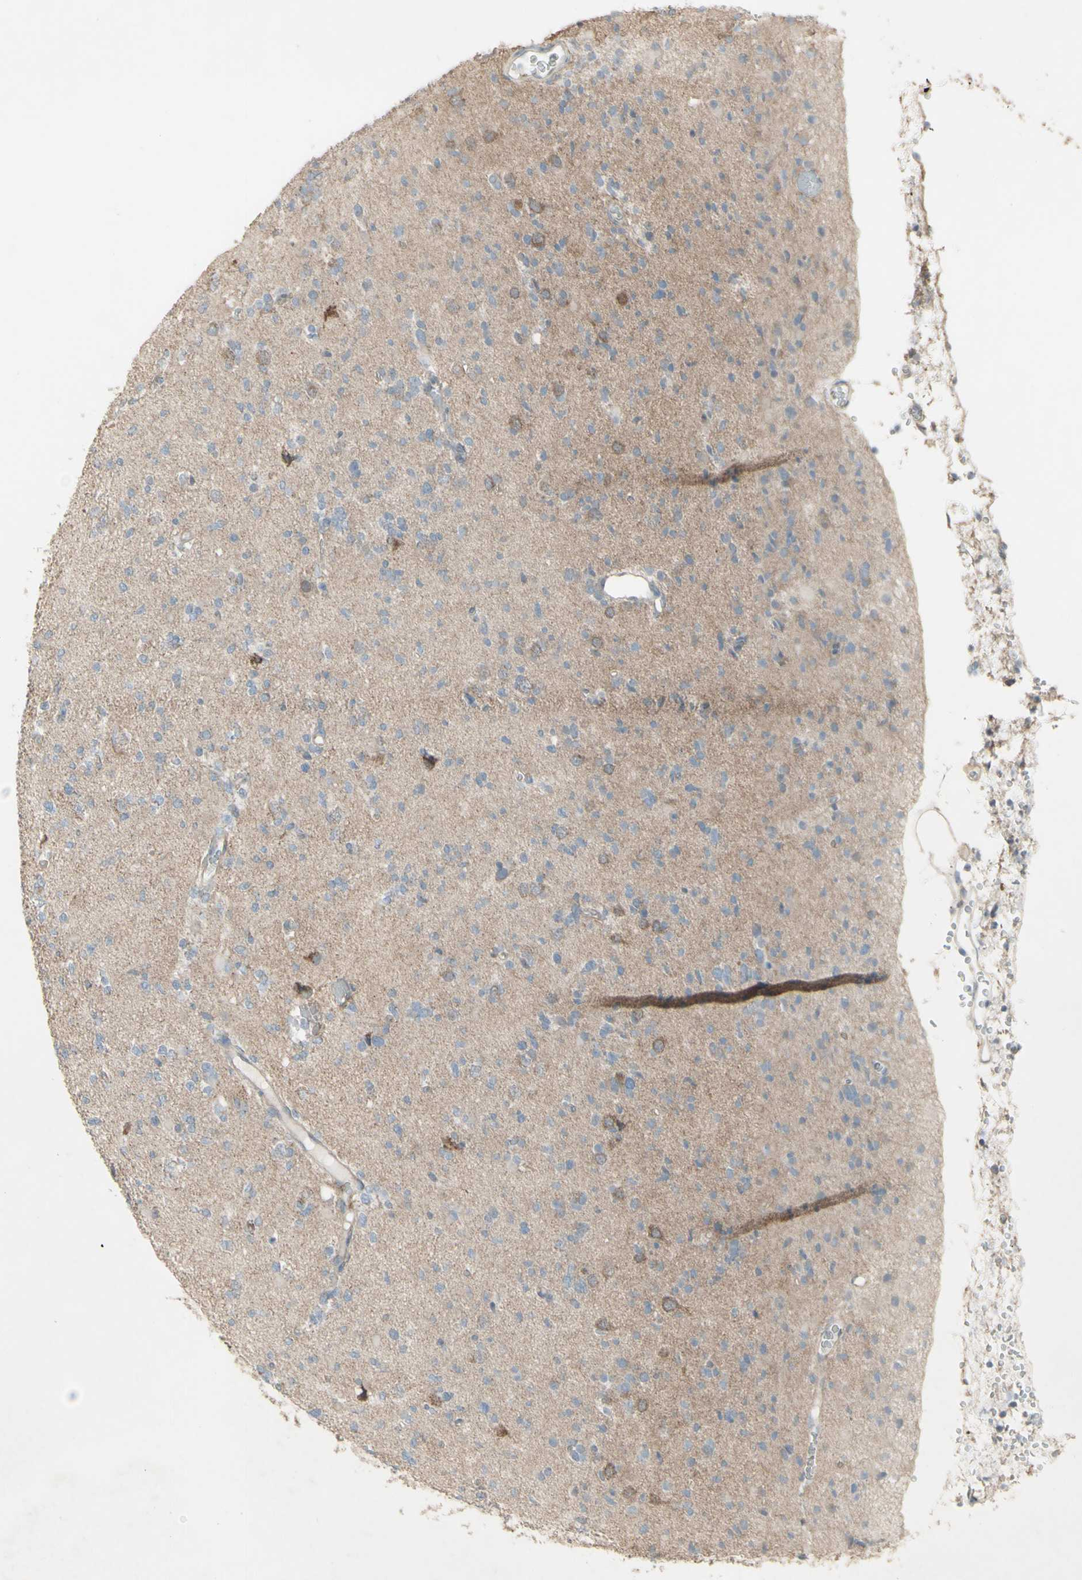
{"staining": {"intensity": "negative", "quantity": "none", "location": "none"}, "tissue": "glioma", "cell_type": "Tumor cells", "image_type": "cancer", "snomed": [{"axis": "morphology", "description": "Glioma, malignant, Low grade"}, {"axis": "topography", "description": "Brain"}], "caption": "Image shows no protein expression in tumor cells of glioma tissue.", "gene": "FXYD3", "patient": {"sex": "female", "age": 22}}